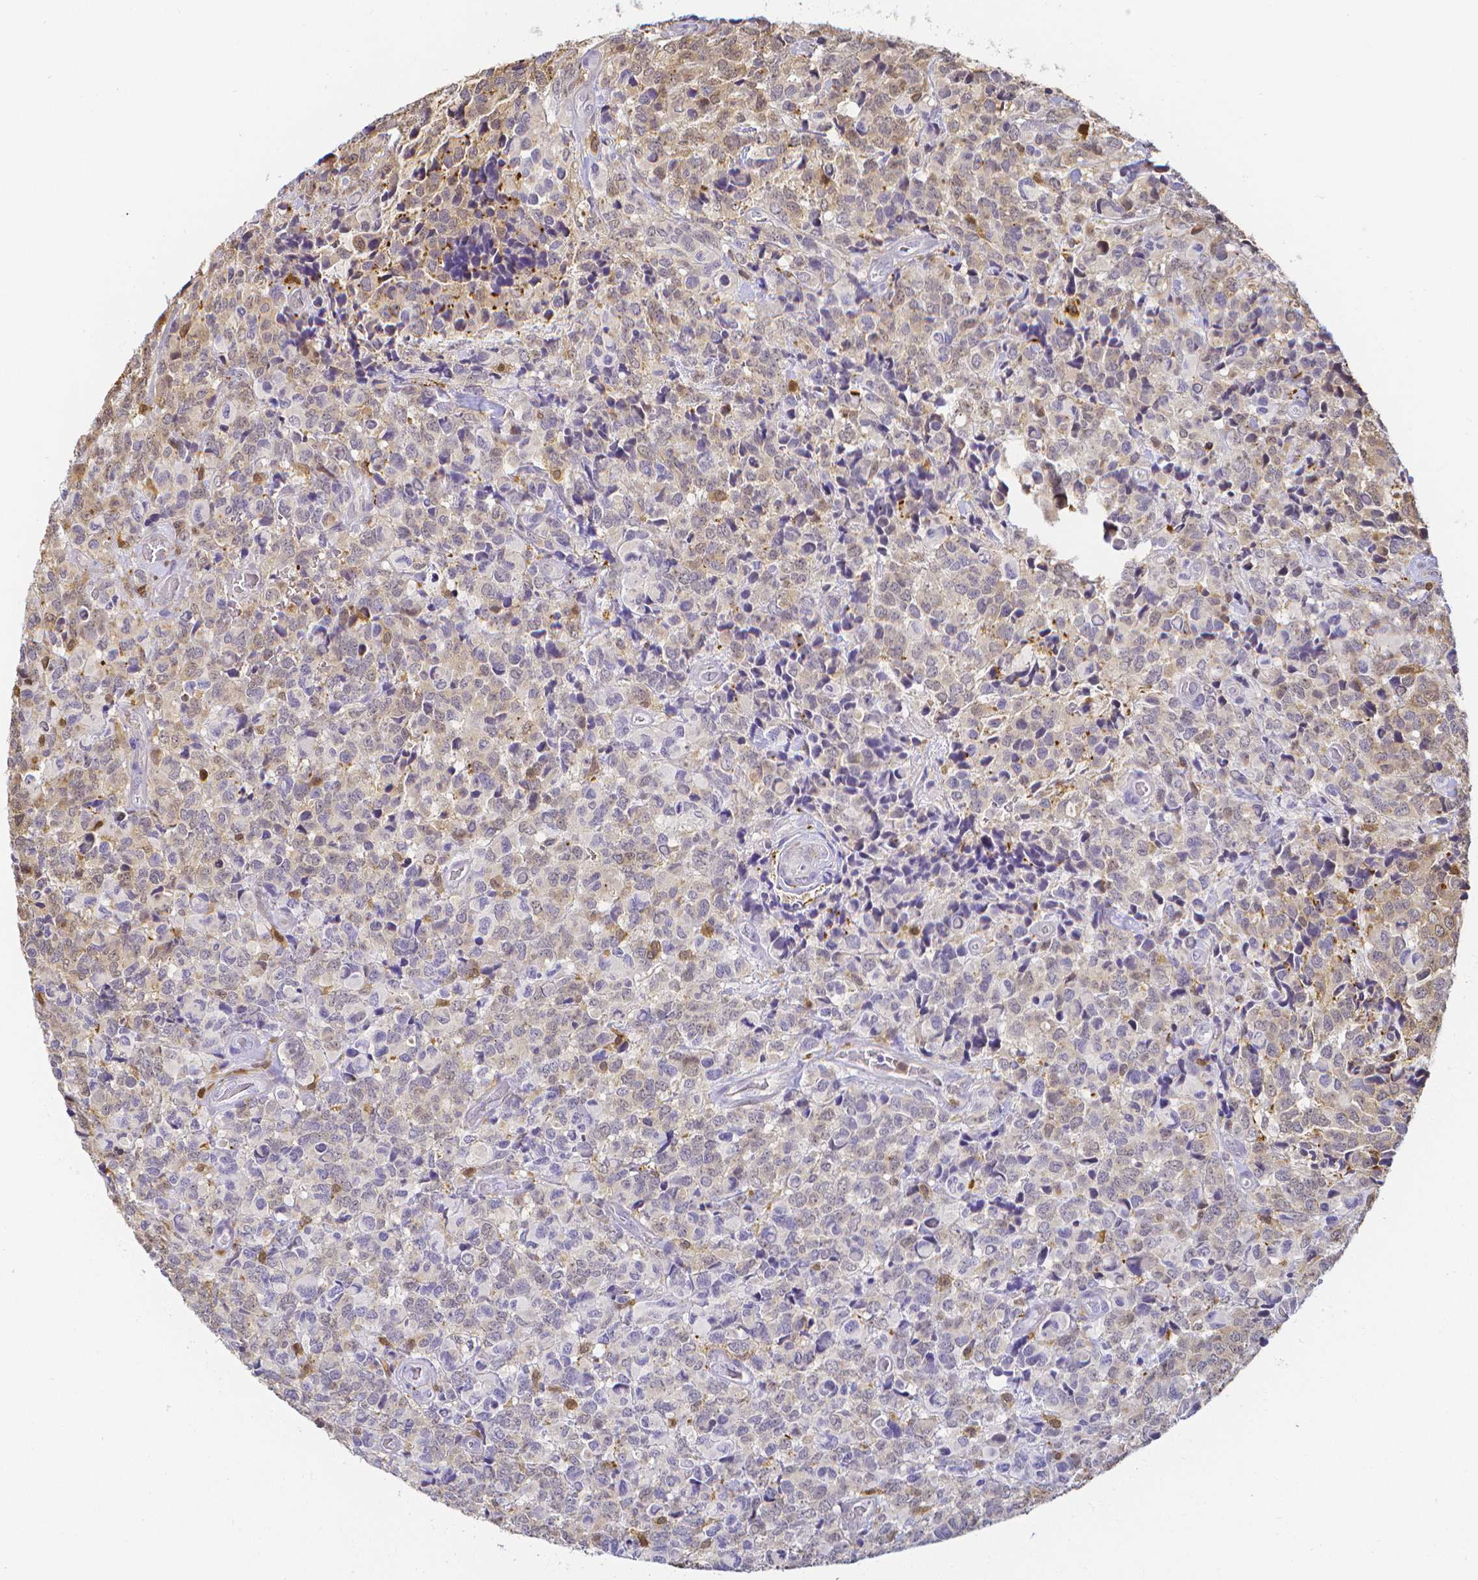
{"staining": {"intensity": "weak", "quantity": "<25%", "location": "cytoplasmic/membranous"}, "tissue": "glioma", "cell_type": "Tumor cells", "image_type": "cancer", "snomed": [{"axis": "morphology", "description": "Glioma, malignant, High grade"}, {"axis": "topography", "description": "Brain"}], "caption": "This is a image of immunohistochemistry staining of glioma, which shows no positivity in tumor cells.", "gene": "COTL1", "patient": {"sex": "male", "age": 39}}